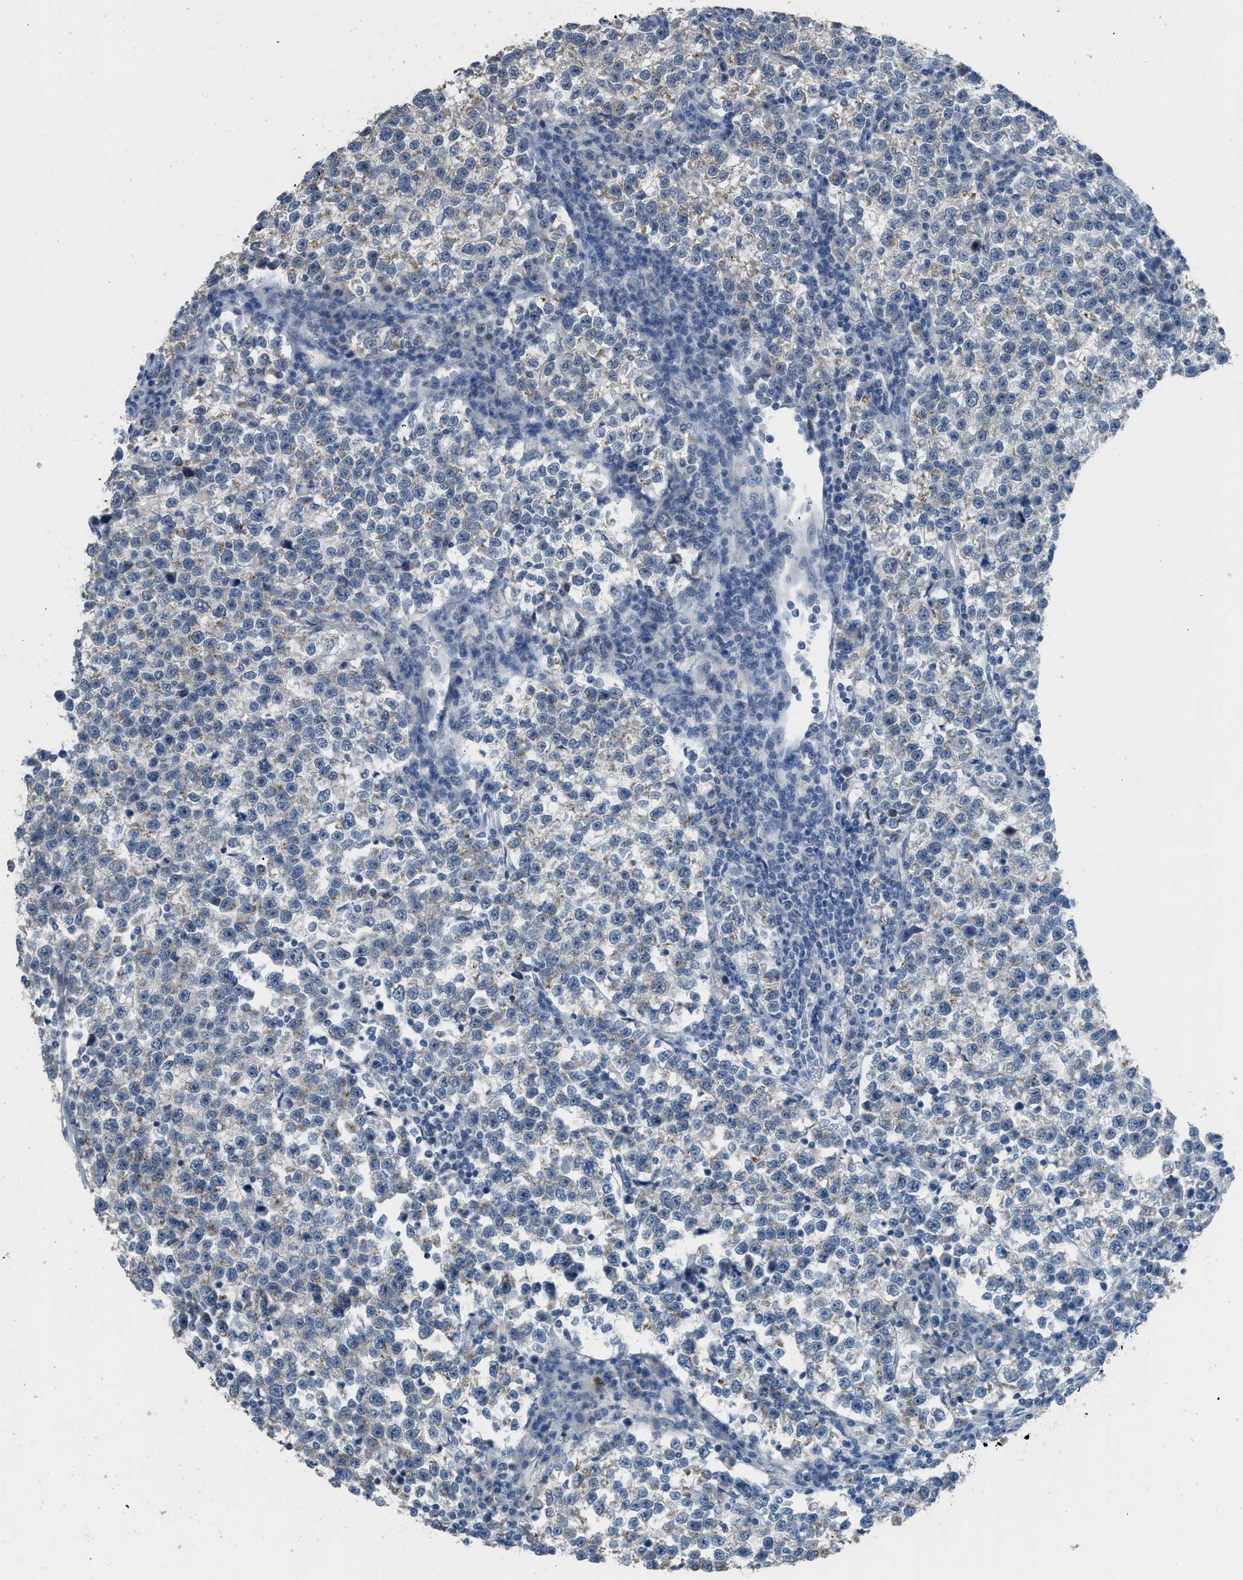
{"staining": {"intensity": "negative", "quantity": "none", "location": "none"}, "tissue": "testis cancer", "cell_type": "Tumor cells", "image_type": "cancer", "snomed": [{"axis": "morphology", "description": "Normal tissue, NOS"}, {"axis": "morphology", "description": "Seminoma, NOS"}, {"axis": "topography", "description": "Testis"}], "caption": "Immunohistochemistry photomicrograph of neoplastic tissue: human seminoma (testis) stained with DAB (3,3'-diaminobenzidine) demonstrates no significant protein staining in tumor cells.", "gene": "TIMD4", "patient": {"sex": "male", "age": 43}}